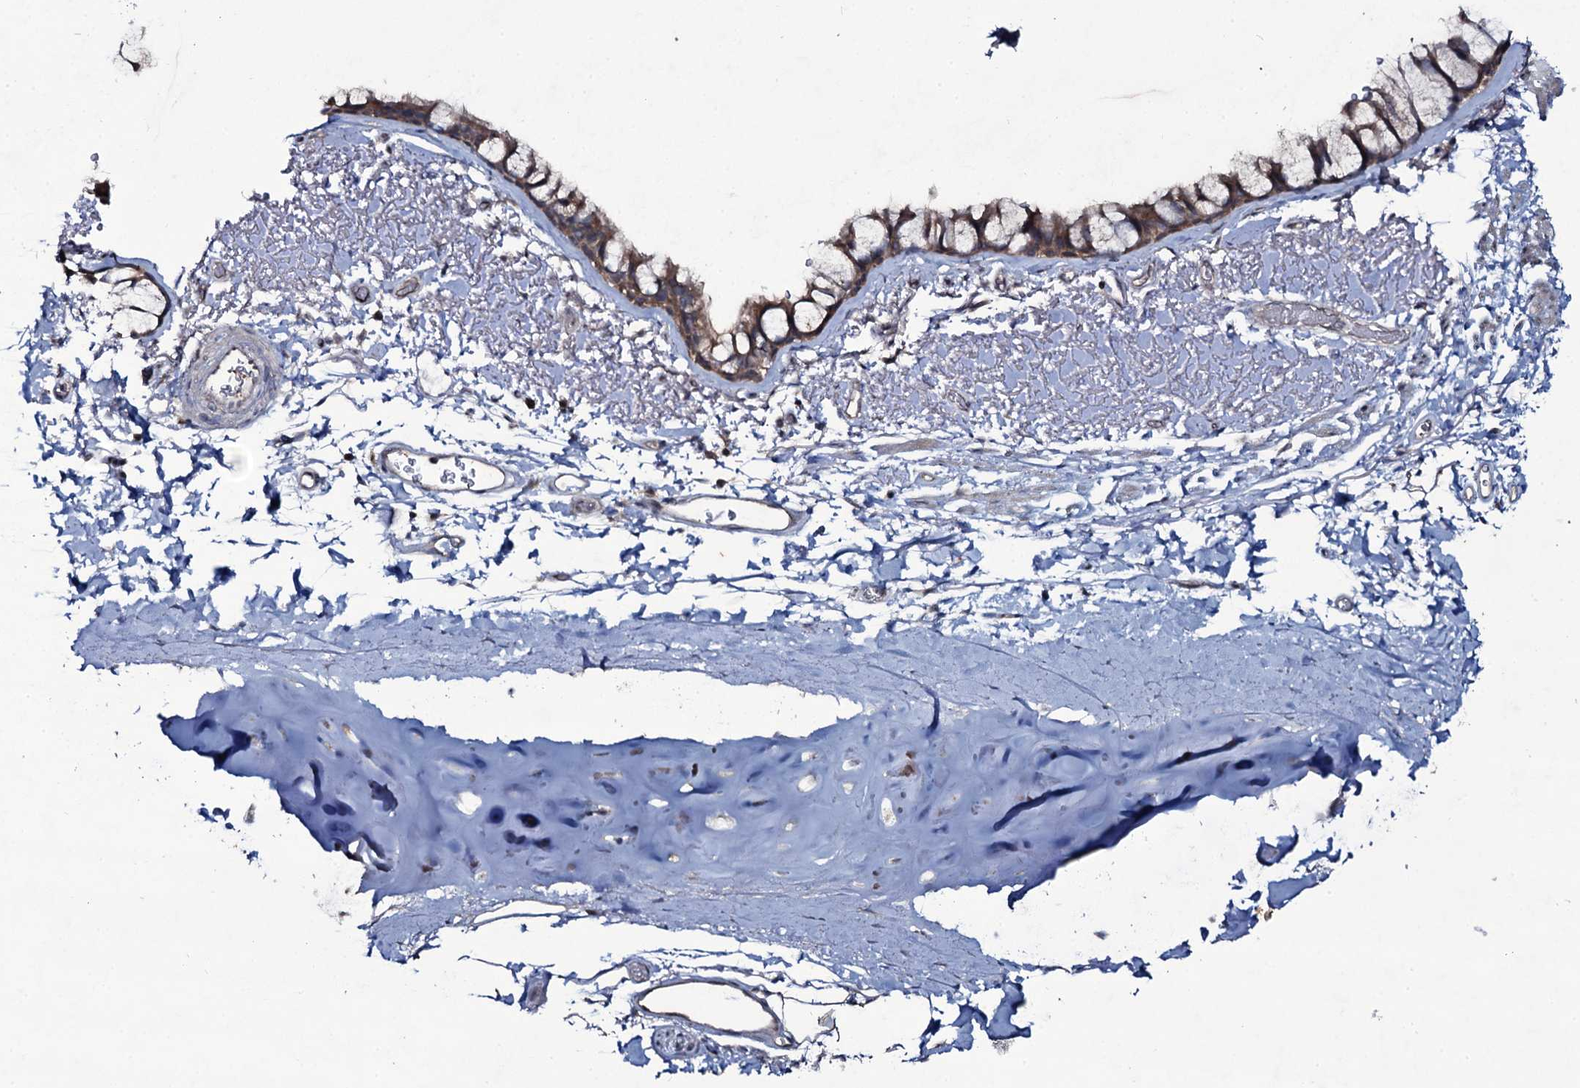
{"staining": {"intensity": "moderate", "quantity": ">75%", "location": "cytoplasmic/membranous"}, "tissue": "bronchus", "cell_type": "Respiratory epithelial cells", "image_type": "normal", "snomed": [{"axis": "morphology", "description": "Normal tissue, NOS"}, {"axis": "topography", "description": "Bronchus"}], "caption": "This histopathology image demonstrates IHC staining of benign human bronchus, with medium moderate cytoplasmic/membranous staining in approximately >75% of respiratory epithelial cells.", "gene": "SNAP23", "patient": {"sex": "male", "age": 65}}